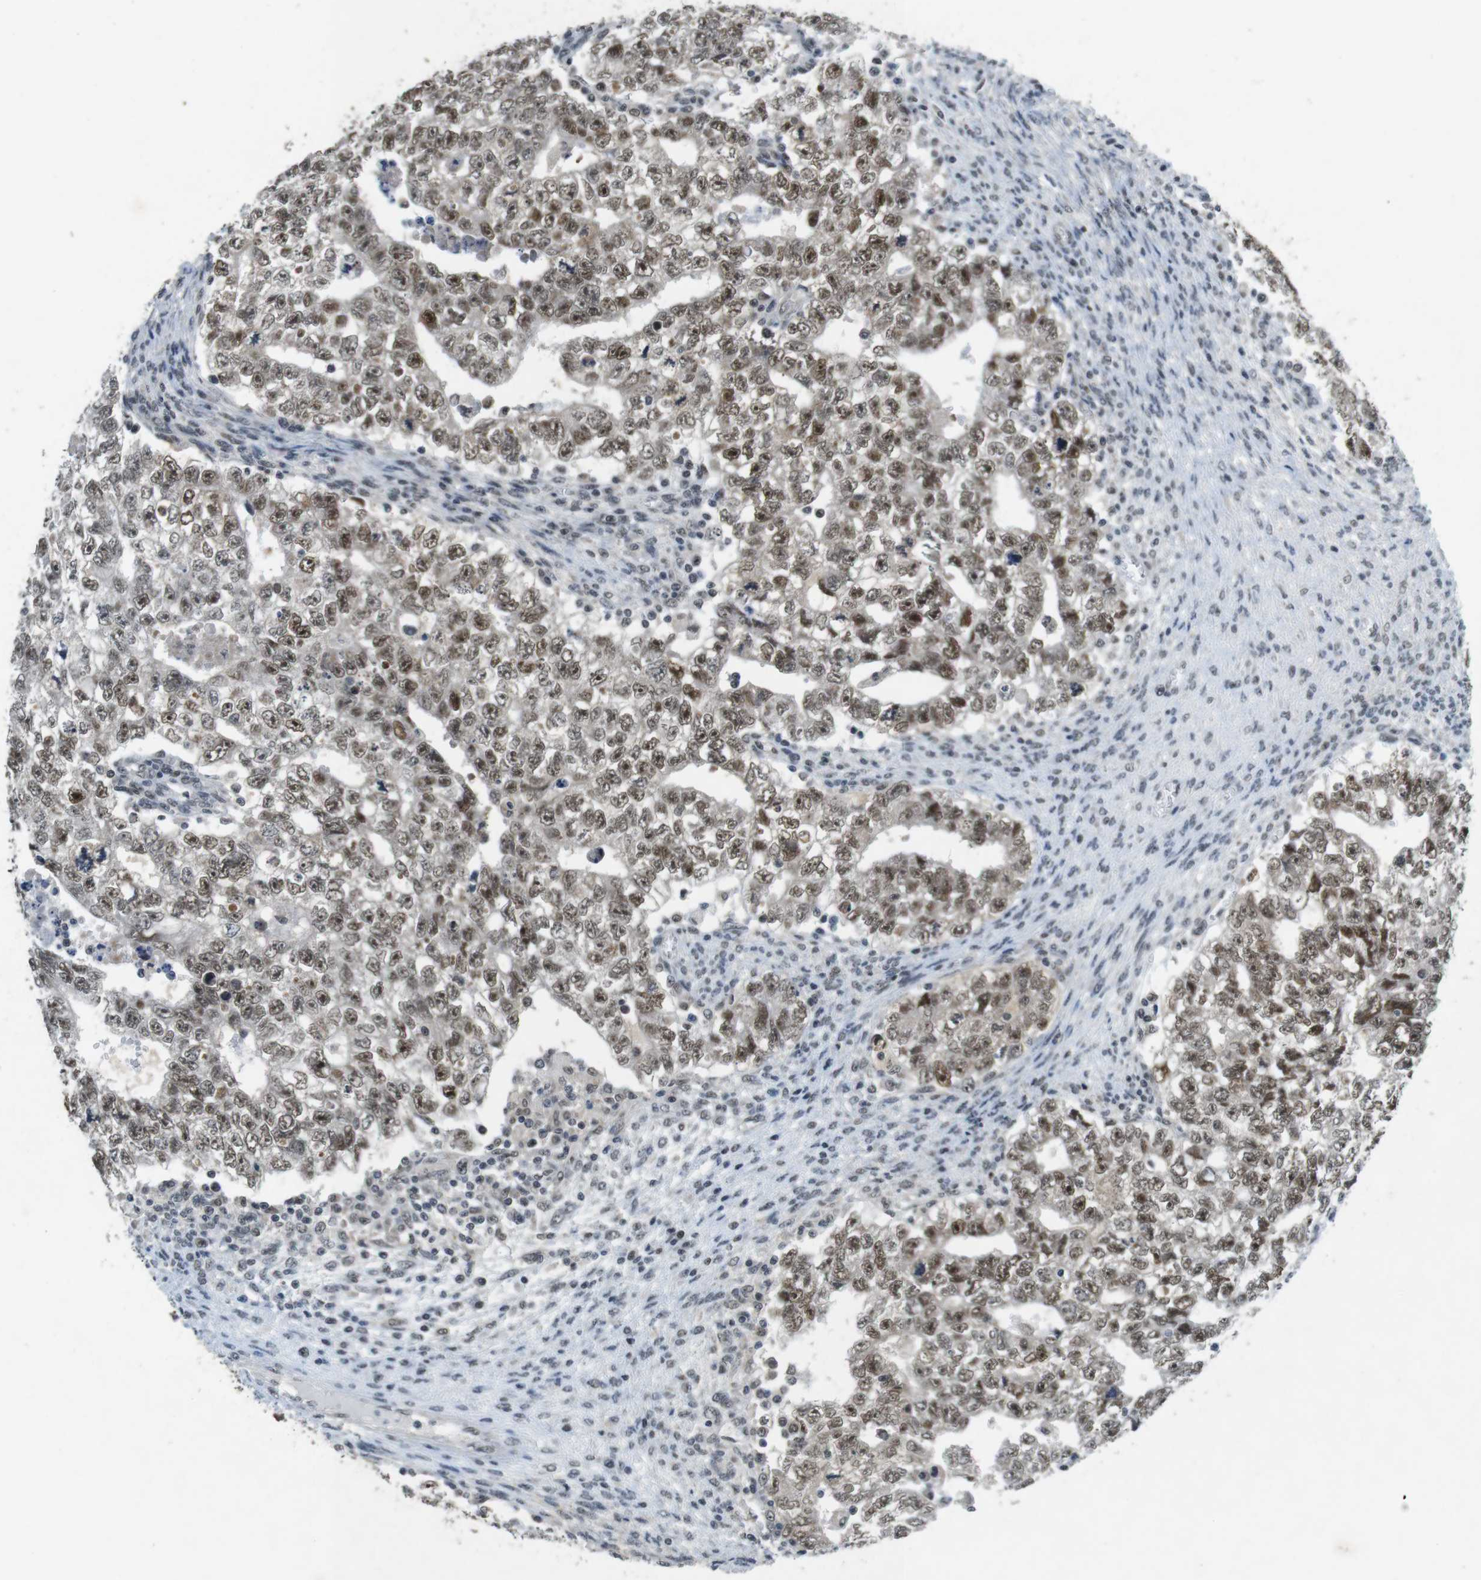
{"staining": {"intensity": "moderate", "quantity": ">75%", "location": "nuclear"}, "tissue": "testis cancer", "cell_type": "Tumor cells", "image_type": "cancer", "snomed": [{"axis": "morphology", "description": "Seminoma, NOS"}, {"axis": "morphology", "description": "Carcinoma, Embryonal, NOS"}, {"axis": "topography", "description": "Testis"}], "caption": "Protein staining by IHC reveals moderate nuclear staining in about >75% of tumor cells in seminoma (testis).", "gene": "USP7", "patient": {"sex": "male", "age": 38}}